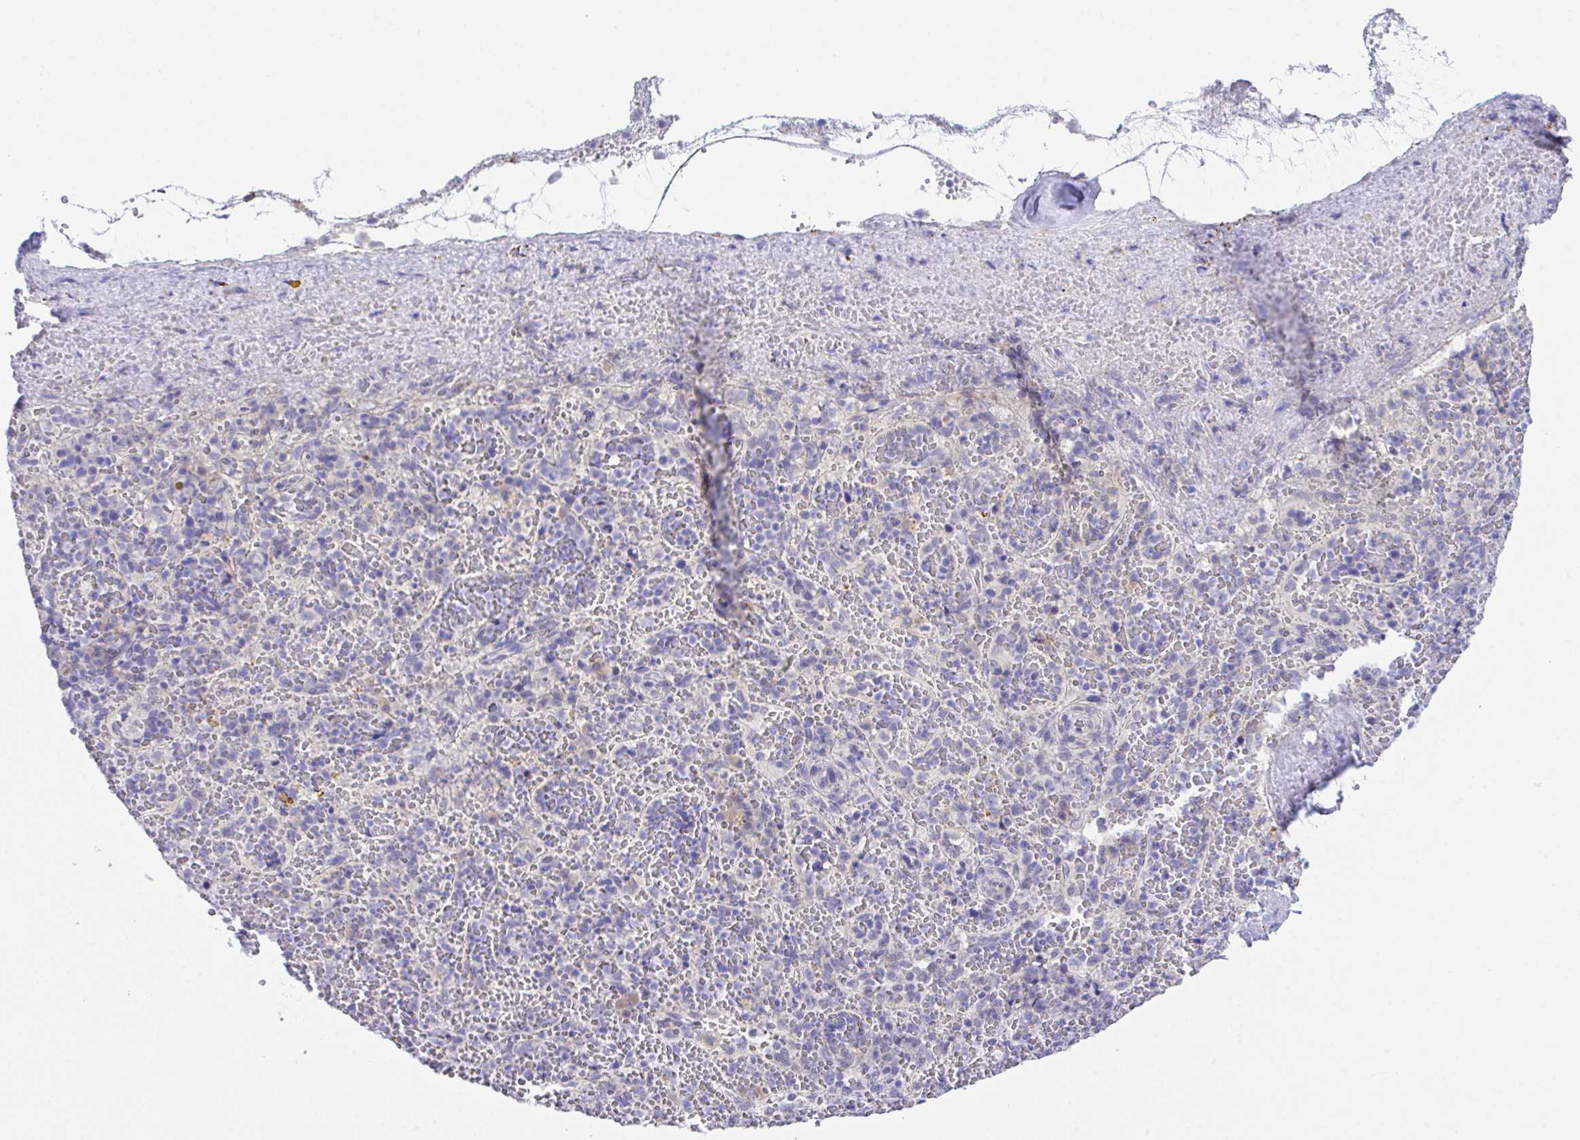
{"staining": {"intensity": "negative", "quantity": "none", "location": "none"}, "tissue": "spleen", "cell_type": "Cells in red pulp", "image_type": "normal", "snomed": [{"axis": "morphology", "description": "Normal tissue, NOS"}, {"axis": "topography", "description": "Spleen"}], "caption": "IHC image of benign spleen stained for a protein (brown), which displays no positivity in cells in red pulp.", "gene": "HOXB4", "patient": {"sex": "female", "age": 50}}